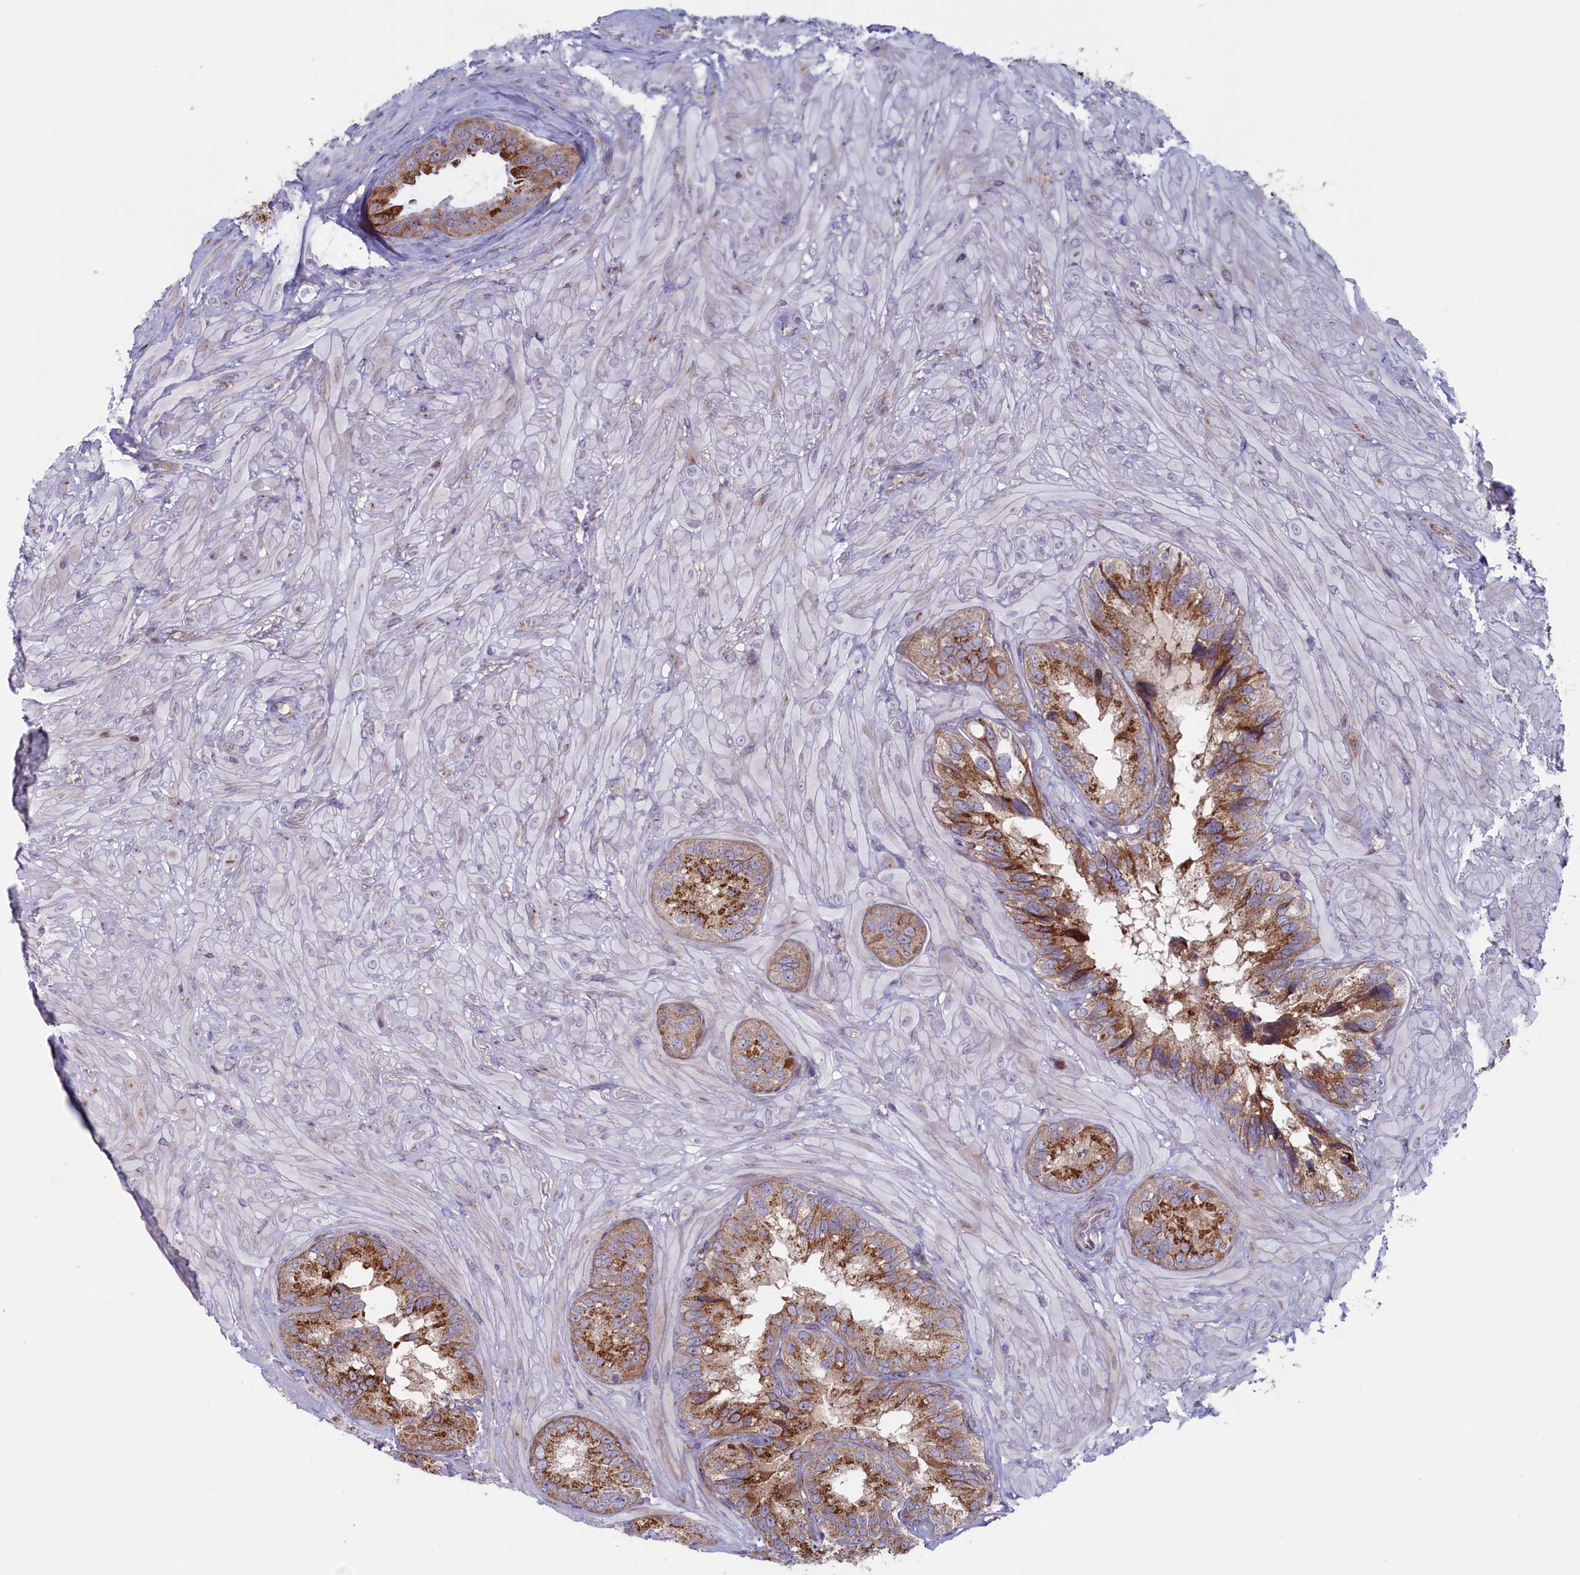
{"staining": {"intensity": "moderate", "quantity": ">75%", "location": "cytoplasmic/membranous"}, "tissue": "seminal vesicle", "cell_type": "Glandular cells", "image_type": "normal", "snomed": [{"axis": "morphology", "description": "Normal tissue, NOS"}, {"axis": "topography", "description": "Seminal veicle"}, {"axis": "topography", "description": "Peripheral nerve tissue"}], "caption": "IHC (DAB (3,3'-diaminobenzidine)) staining of normal seminal vesicle demonstrates moderate cytoplasmic/membranous protein staining in about >75% of glandular cells. (DAB (3,3'-diaminobenzidine) IHC, brown staining for protein, blue staining for nuclei).", "gene": "MTFMT", "patient": {"sex": "male", "age": 67}}